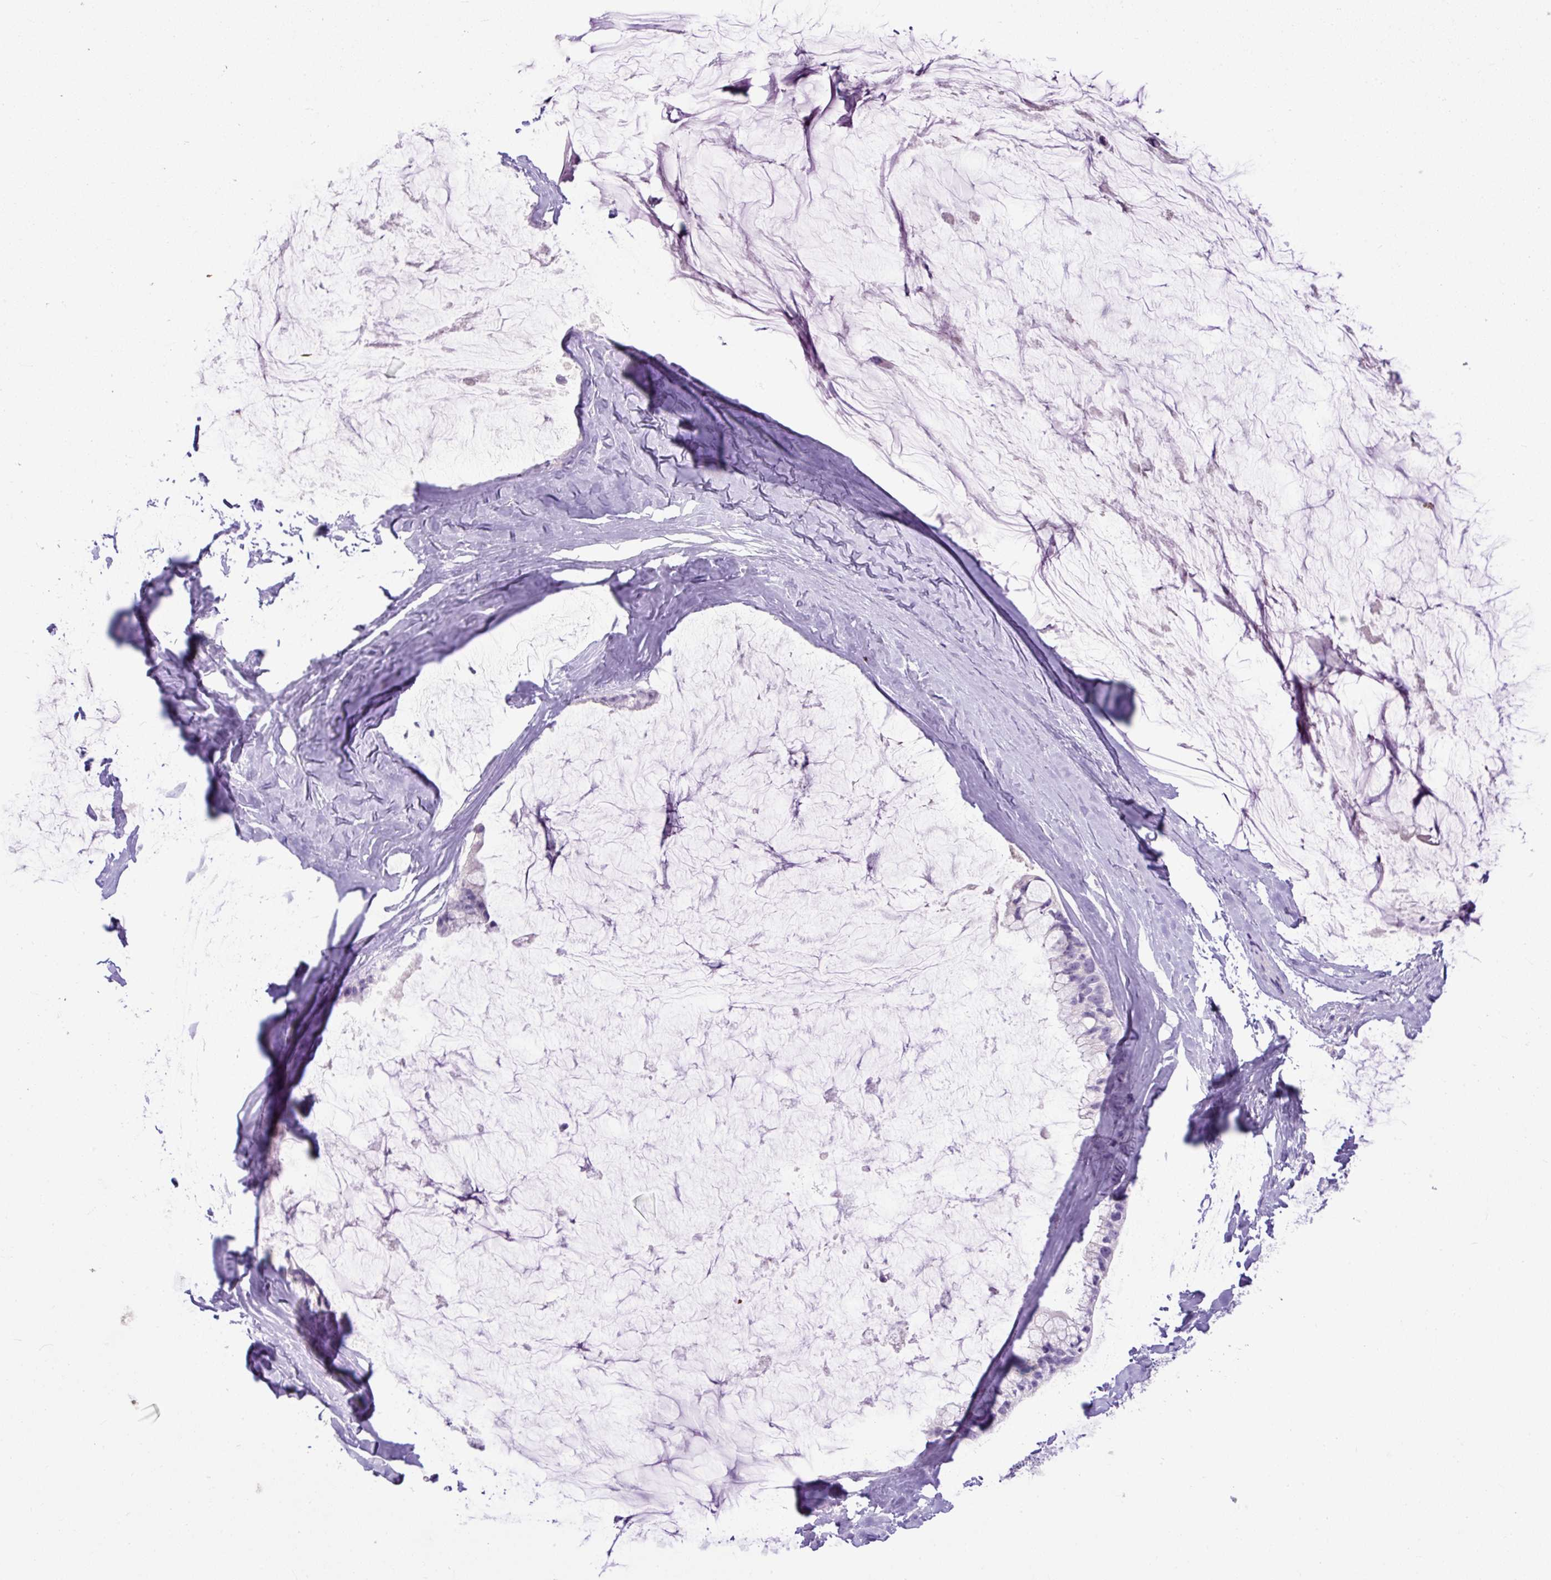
{"staining": {"intensity": "negative", "quantity": "none", "location": "none"}, "tissue": "ovarian cancer", "cell_type": "Tumor cells", "image_type": "cancer", "snomed": [{"axis": "morphology", "description": "Cystadenocarcinoma, mucinous, NOS"}, {"axis": "topography", "description": "Ovary"}], "caption": "Histopathology image shows no protein positivity in tumor cells of ovarian cancer tissue.", "gene": "SPTBN5", "patient": {"sex": "female", "age": 39}}